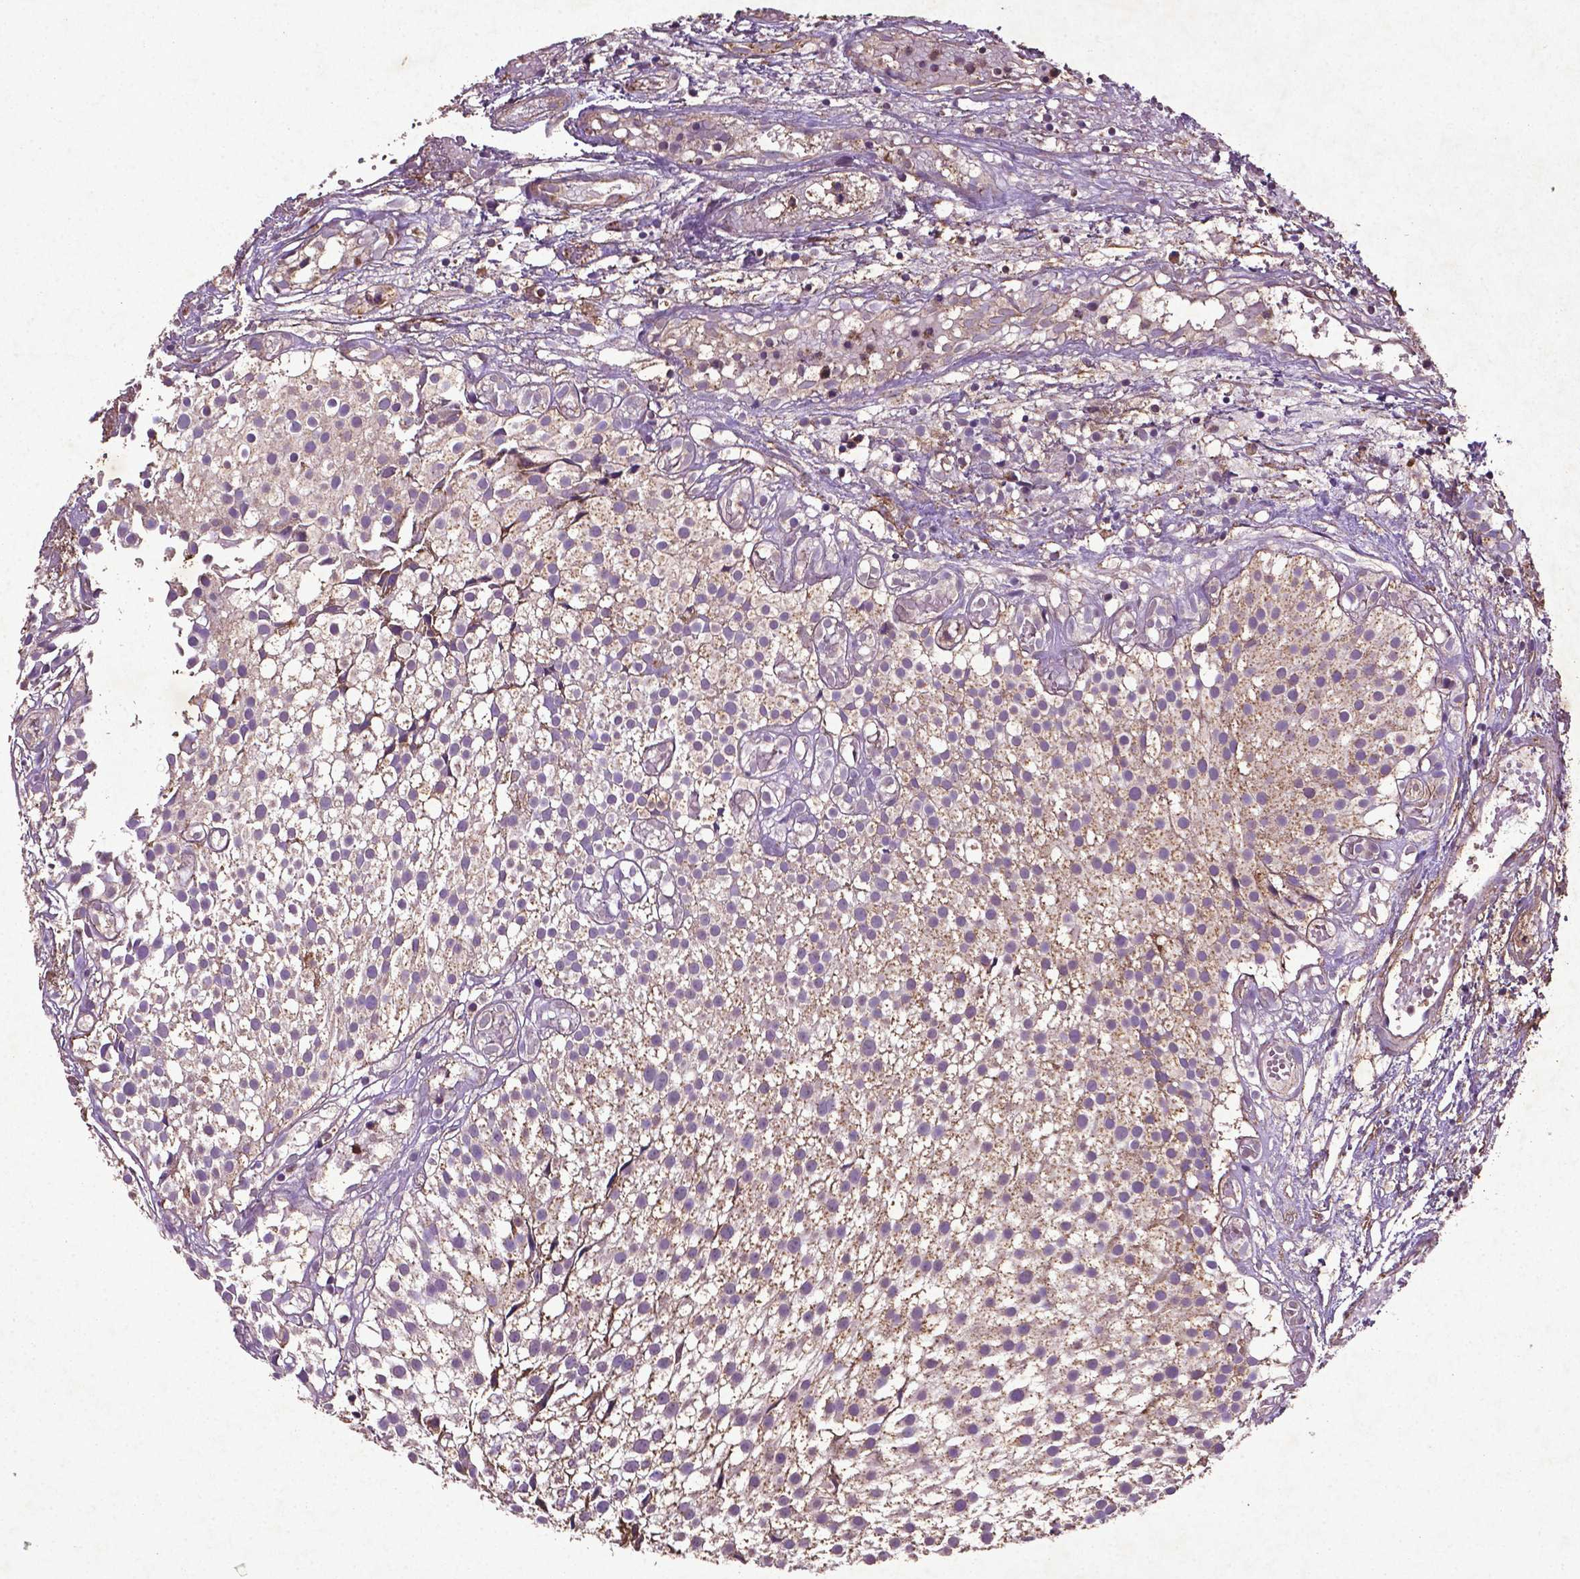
{"staining": {"intensity": "moderate", "quantity": ">75%", "location": "cytoplasmic/membranous"}, "tissue": "urothelial cancer", "cell_type": "Tumor cells", "image_type": "cancer", "snomed": [{"axis": "morphology", "description": "Urothelial carcinoma, Low grade"}, {"axis": "topography", "description": "Urinary bladder"}], "caption": "Urothelial cancer was stained to show a protein in brown. There is medium levels of moderate cytoplasmic/membranous expression in about >75% of tumor cells. Immunohistochemistry stains the protein in brown and the nuclei are stained blue.", "gene": "MTOR", "patient": {"sex": "male", "age": 79}}